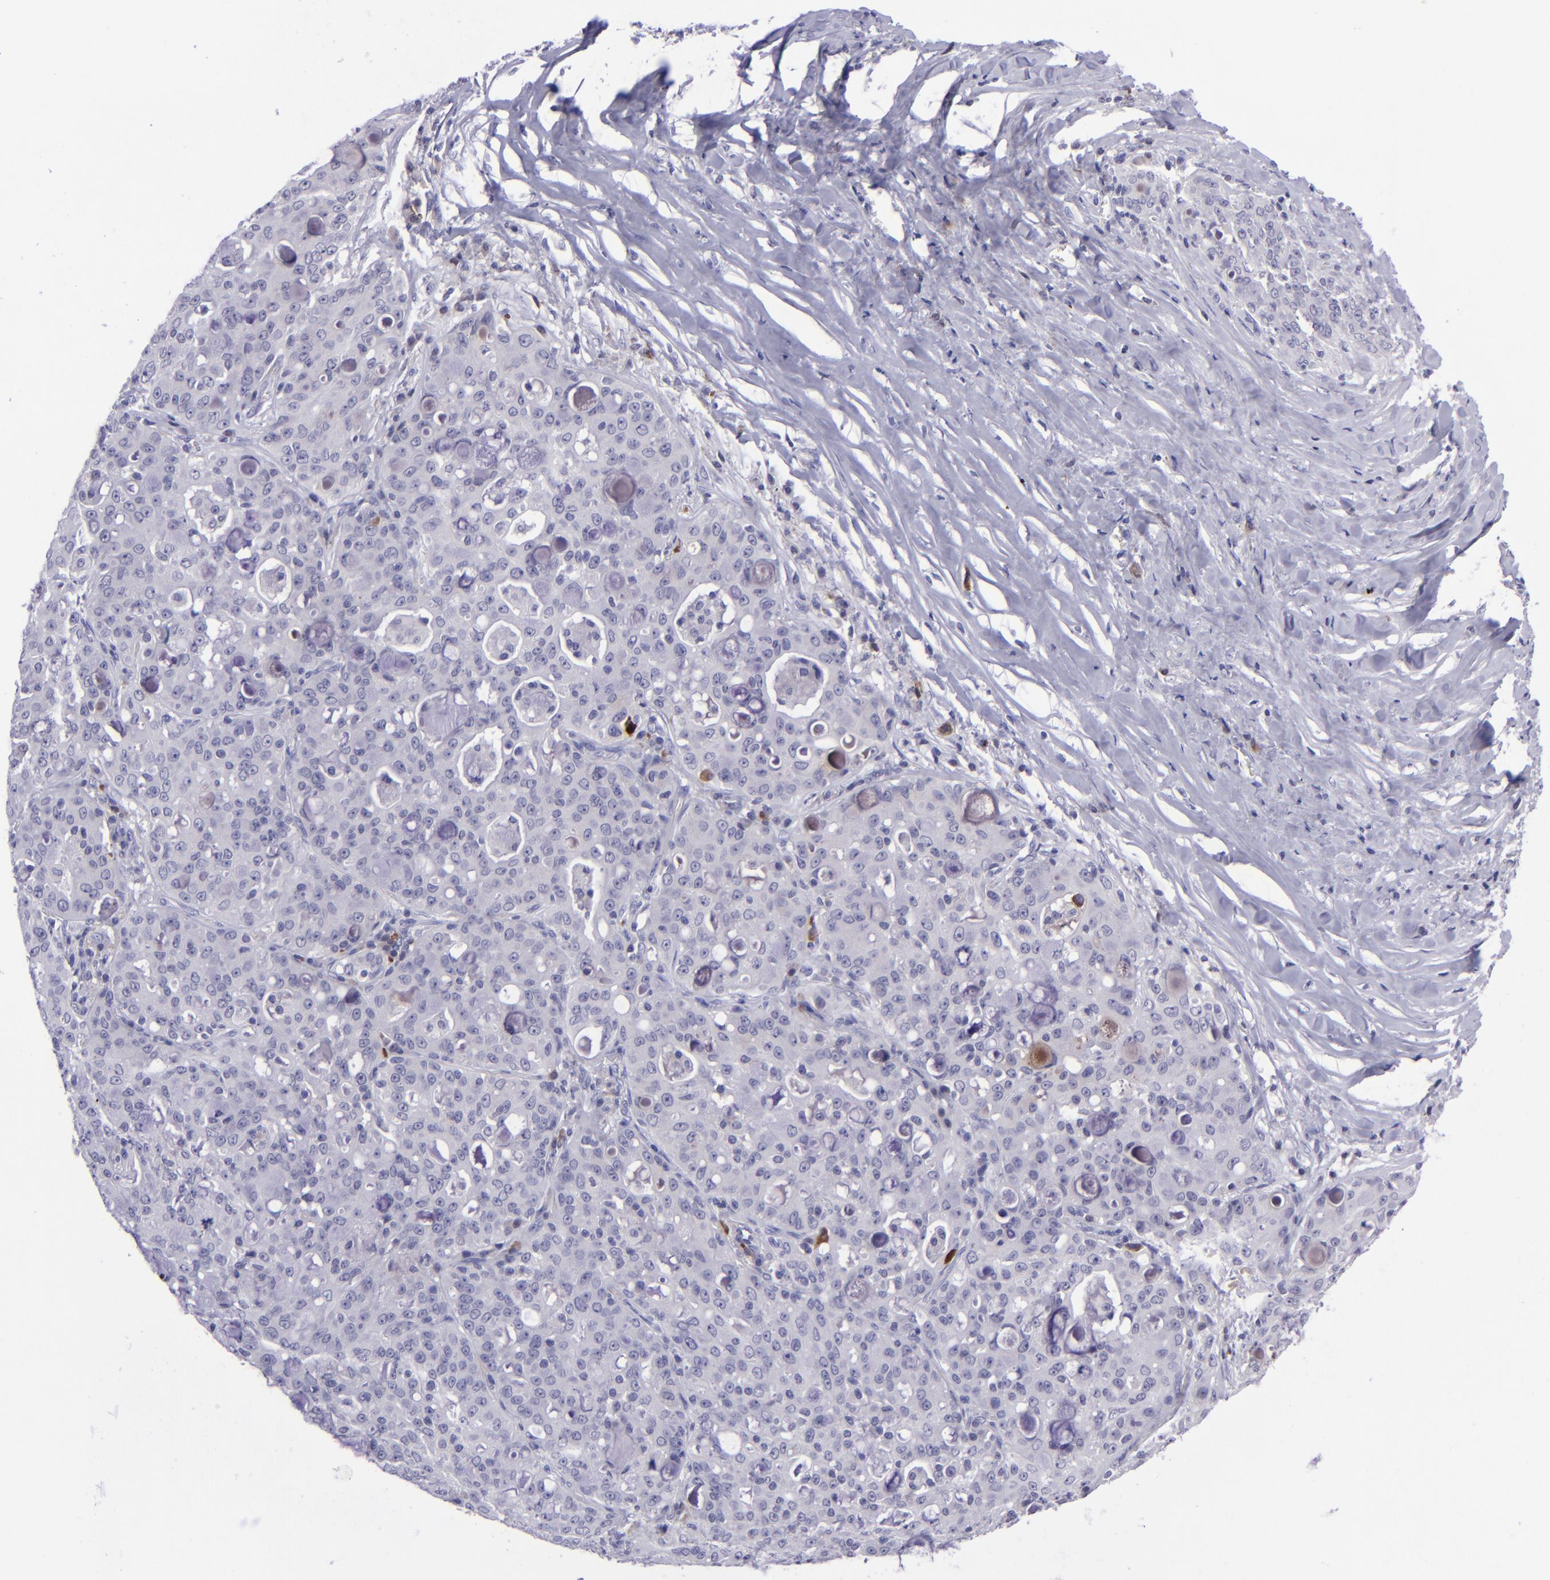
{"staining": {"intensity": "negative", "quantity": "none", "location": "none"}, "tissue": "lung cancer", "cell_type": "Tumor cells", "image_type": "cancer", "snomed": [{"axis": "morphology", "description": "Adenocarcinoma, NOS"}, {"axis": "topography", "description": "Lung"}], "caption": "IHC of adenocarcinoma (lung) shows no positivity in tumor cells.", "gene": "POU2F2", "patient": {"sex": "female", "age": 44}}